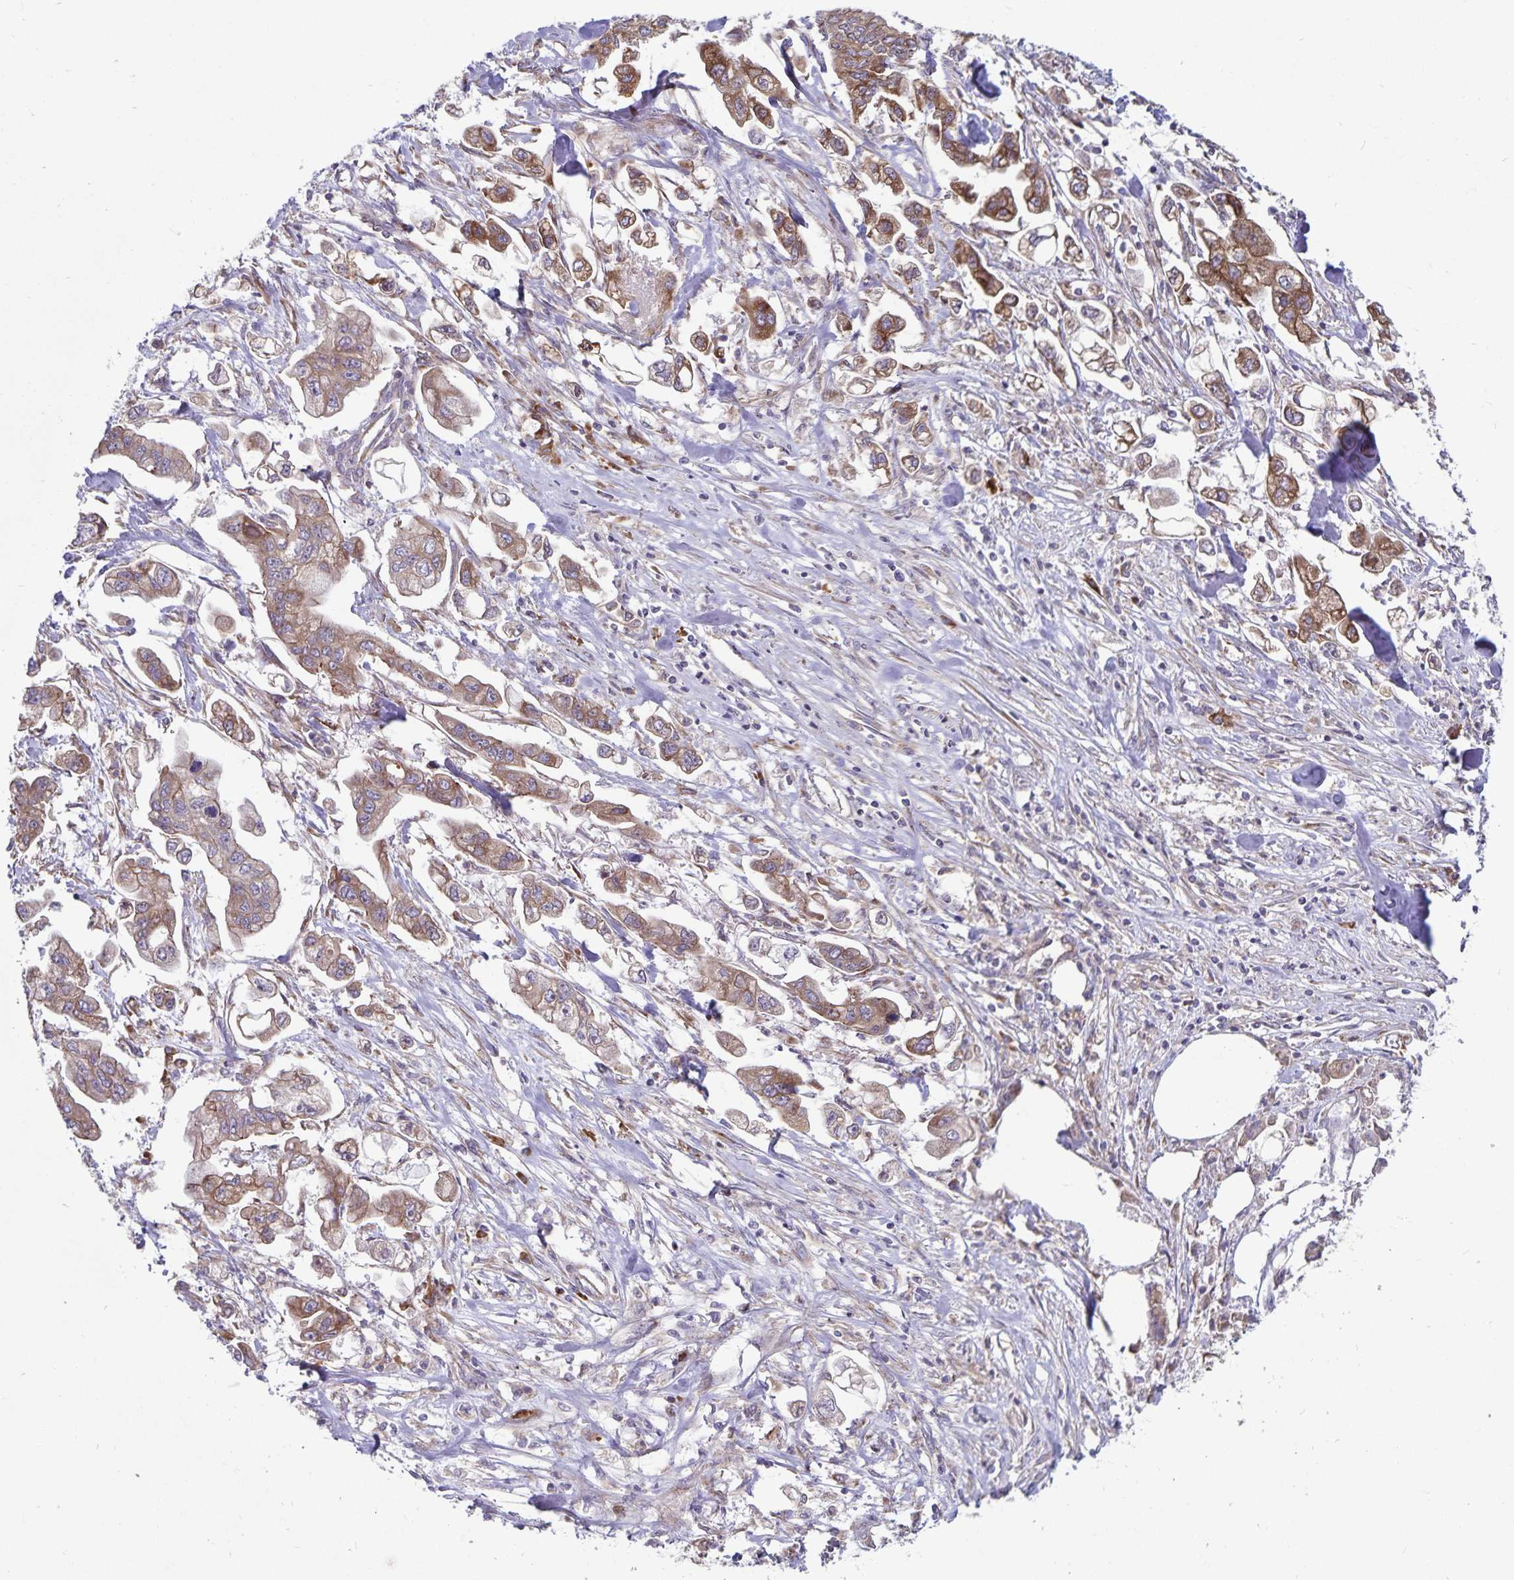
{"staining": {"intensity": "moderate", "quantity": ">75%", "location": "cytoplasmic/membranous"}, "tissue": "stomach cancer", "cell_type": "Tumor cells", "image_type": "cancer", "snomed": [{"axis": "morphology", "description": "Adenocarcinoma, NOS"}, {"axis": "topography", "description": "Stomach"}], "caption": "Protein analysis of adenocarcinoma (stomach) tissue reveals moderate cytoplasmic/membranous expression in about >75% of tumor cells. Nuclei are stained in blue.", "gene": "SEC62", "patient": {"sex": "male", "age": 62}}